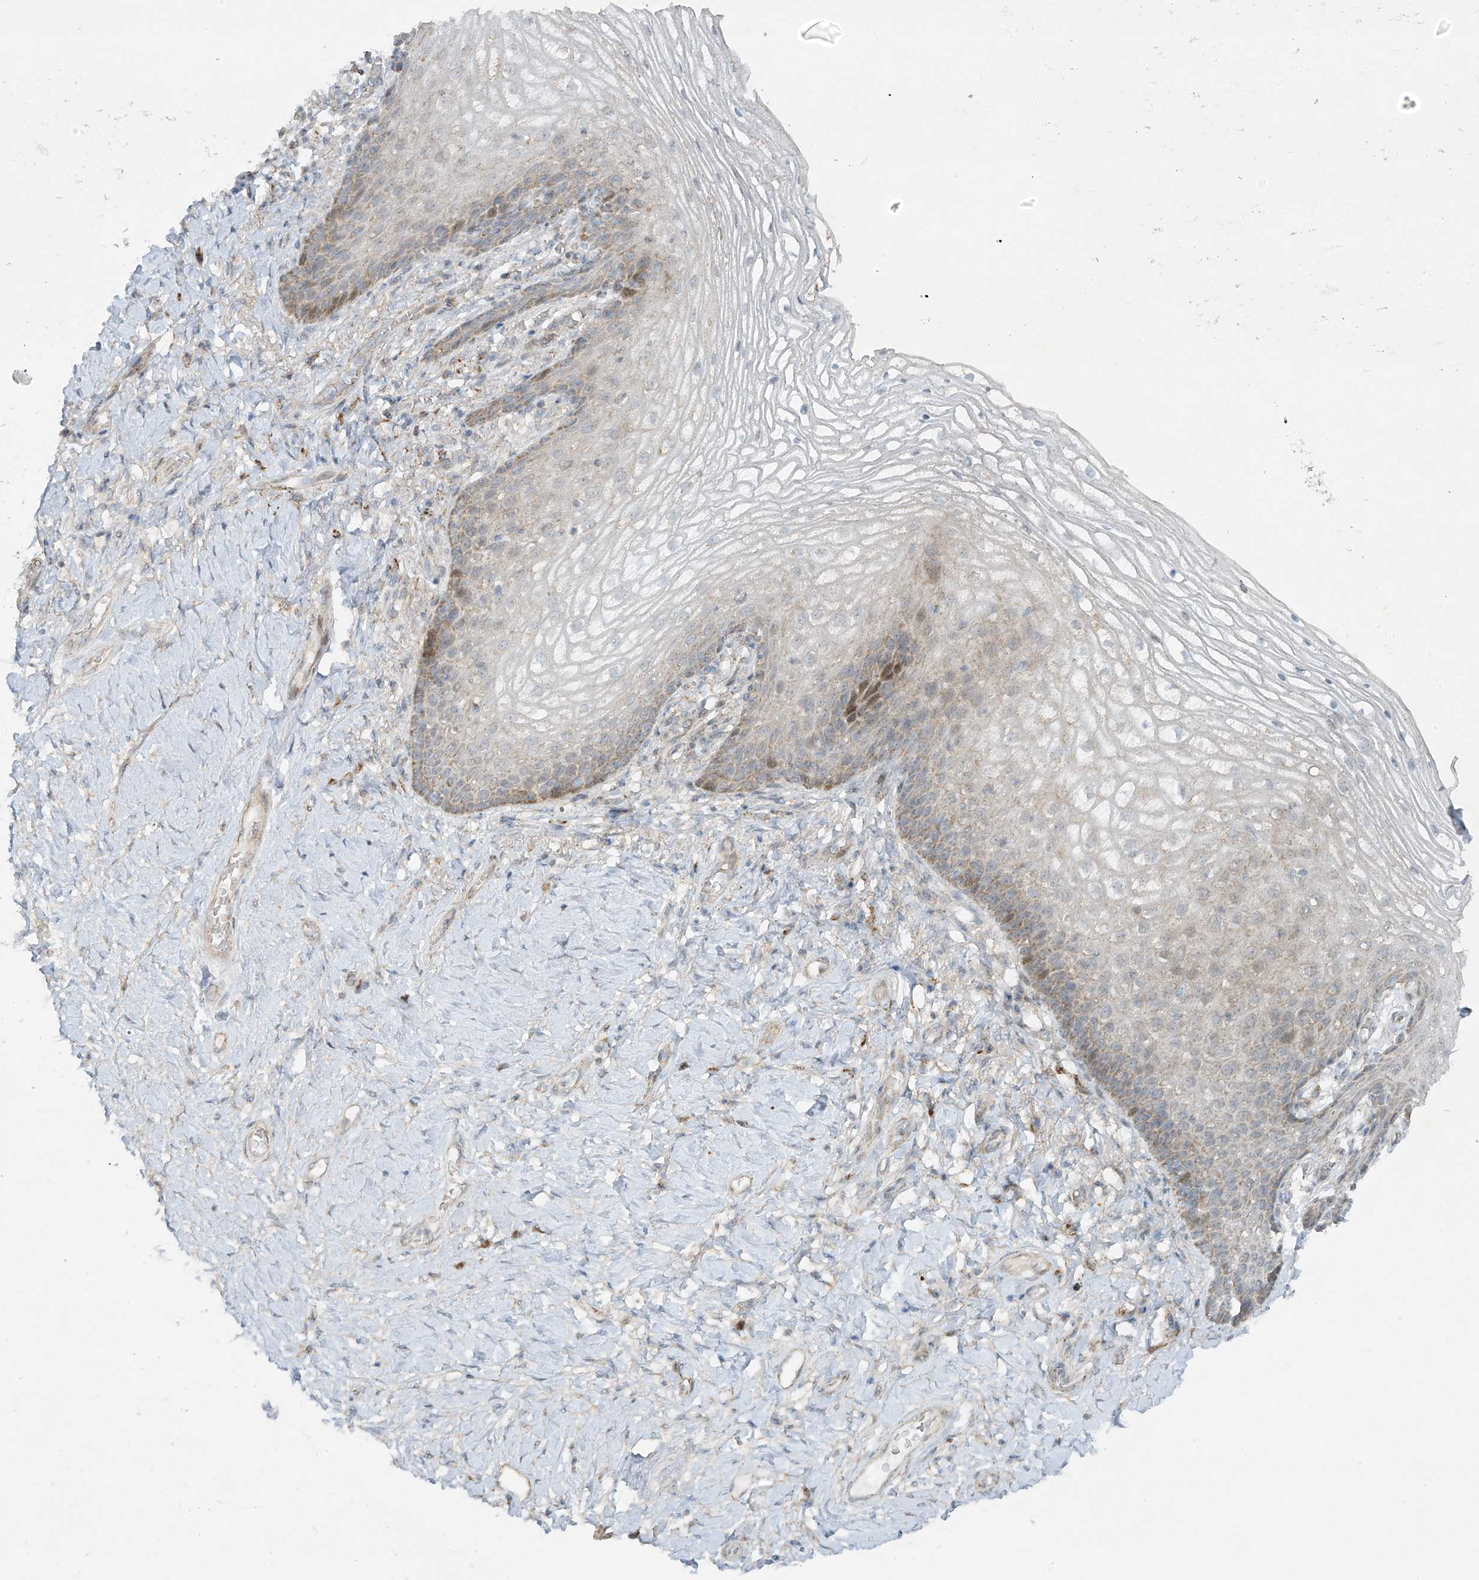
{"staining": {"intensity": "moderate", "quantity": "<25%", "location": "cytoplasmic/membranous"}, "tissue": "vagina", "cell_type": "Squamous epithelial cells", "image_type": "normal", "snomed": [{"axis": "morphology", "description": "Normal tissue, NOS"}, {"axis": "topography", "description": "Vagina"}], "caption": "Unremarkable vagina displays moderate cytoplasmic/membranous staining in about <25% of squamous epithelial cells.", "gene": "SMDT1", "patient": {"sex": "female", "age": 60}}